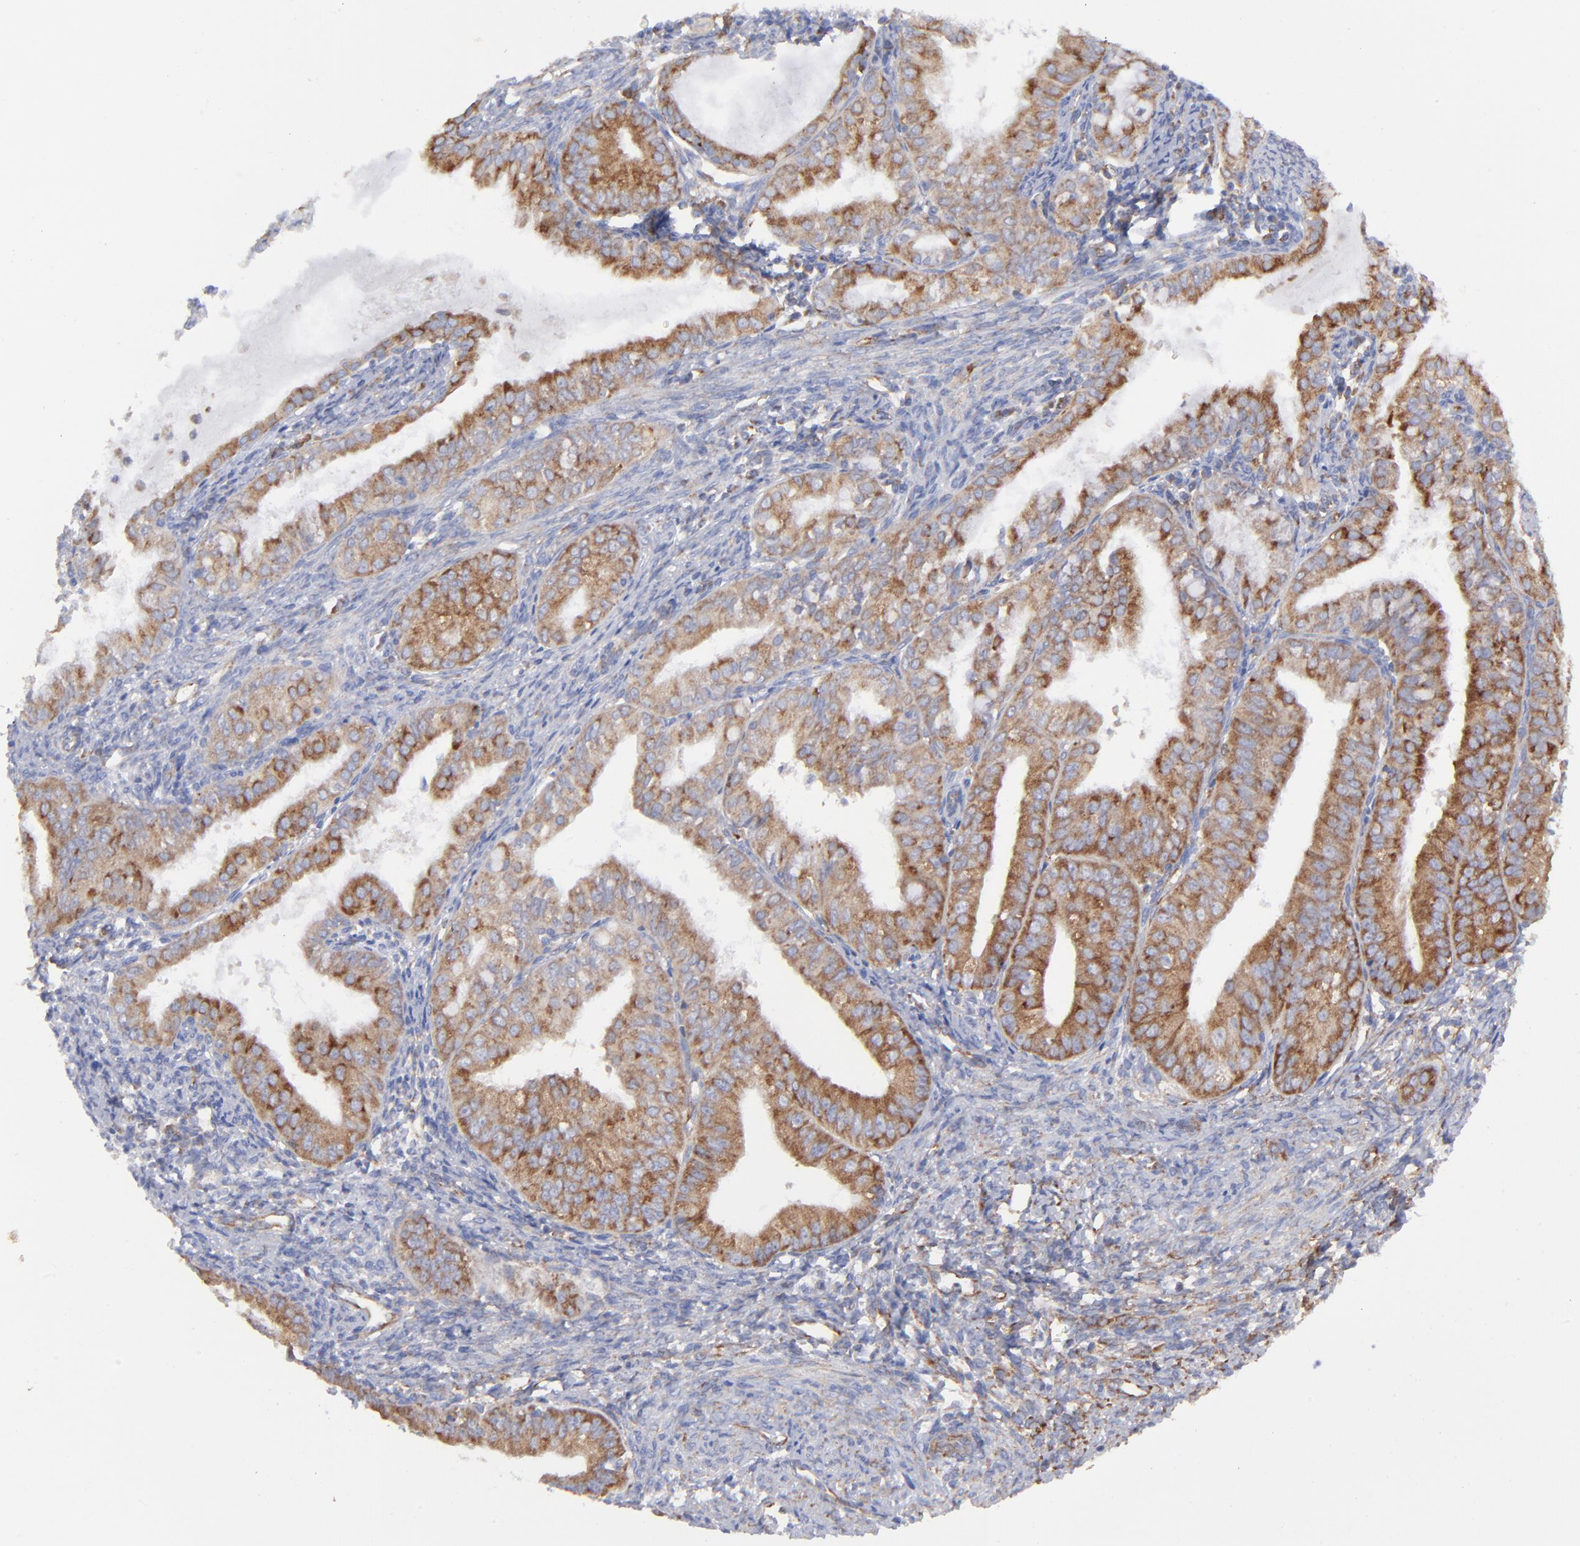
{"staining": {"intensity": "moderate", "quantity": ">75%", "location": "cytoplasmic/membranous"}, "tissue": "endometrial cancer", "cell_type": "Tumor cells", "image_type": "cancer", "snomed": [{"axis": "morphology", "description": "Adenocarcinoma, NOS"}, {"axis": "topography", "description": "Endometrium"}], "caption": "A brown stain labels moderate cytoplasmic/membranous positivity of a protein in adenocarcinoma (endometrial) tumor cells.", "gene": "EIF2AK2", "patient": {"sex": "female", "age": 76}}